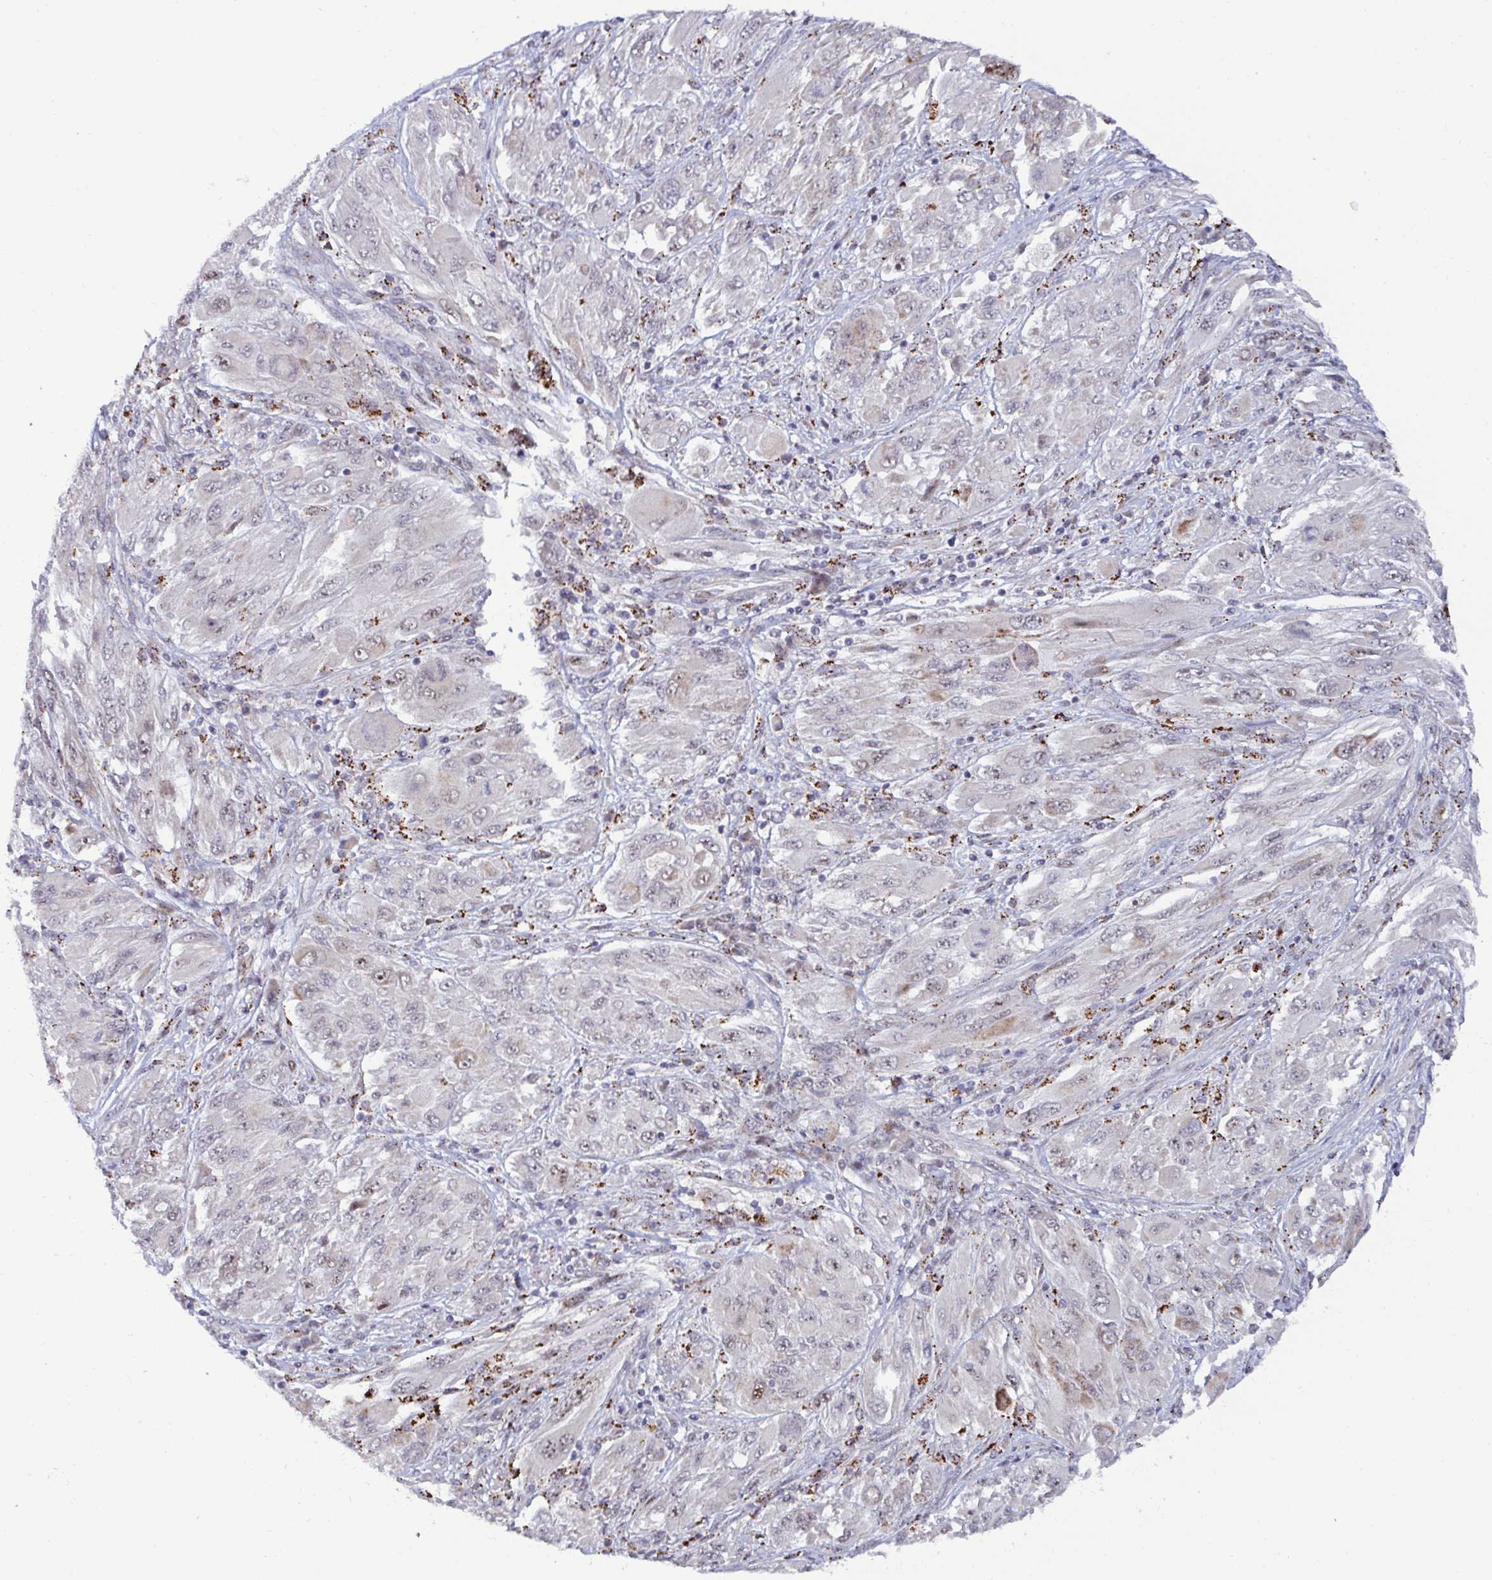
{"staining": {"intensity": "weak", "quantity": "<25%", "location": "cytoplasmic/membranous,nuclear"}, "tissue": "melanoma", "cell_type": "Tumor cells", "image_type": "cancer", "snomed": [{"axis": "morphology", "description": "Malignant melanoma, NOS"}, {"axis": "topography", "description": "Skin"}], "caption": "High magnification brightfield microscopy of malignant melanoma stained with DAB (brown) and counterstained with hematoxylin (blue): tumor cells show no significant staining.", "gene": "DZIP1", "patient": {"sex": "female", "age": 91}}